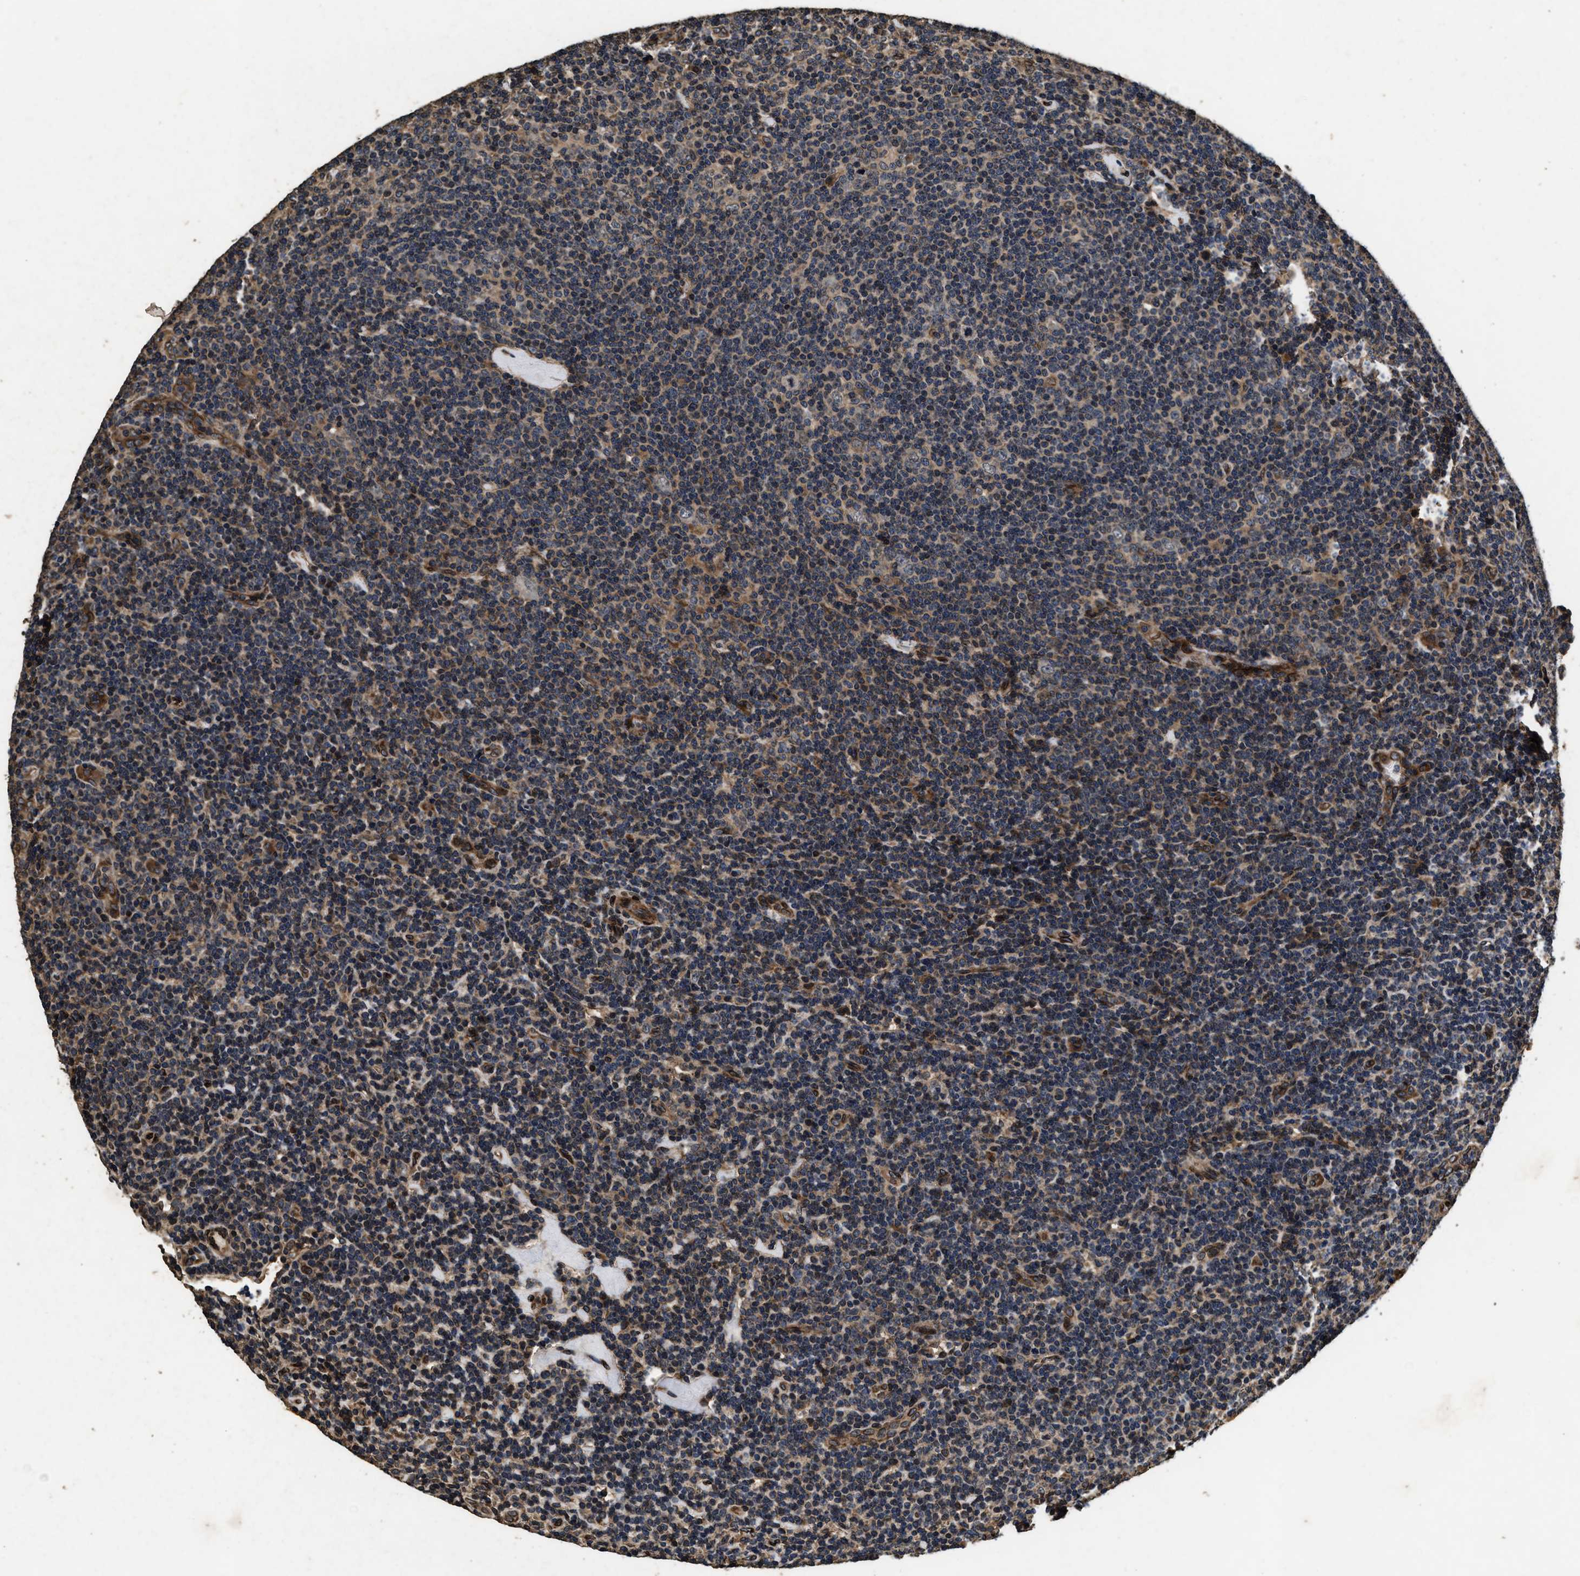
{"staining": {"intensity": "weak", "quantity": "<25%", "location": "cytoplasmic/membranous"}, "tissue": "lymphoma", "cell_type": "Tumor cells", "image_type": "cancer", "snomed": [{"axis": "morphology", "description": "Hodgkin's disease, NOS"}, {"axis": "topography", "description": "Lymph node"}], "caption": "Human lymphoma stained for a protein using IHC shows no expression in tumor cells.", "gene": "ACCS", "patient": {"sex": "female", "age": 57}}